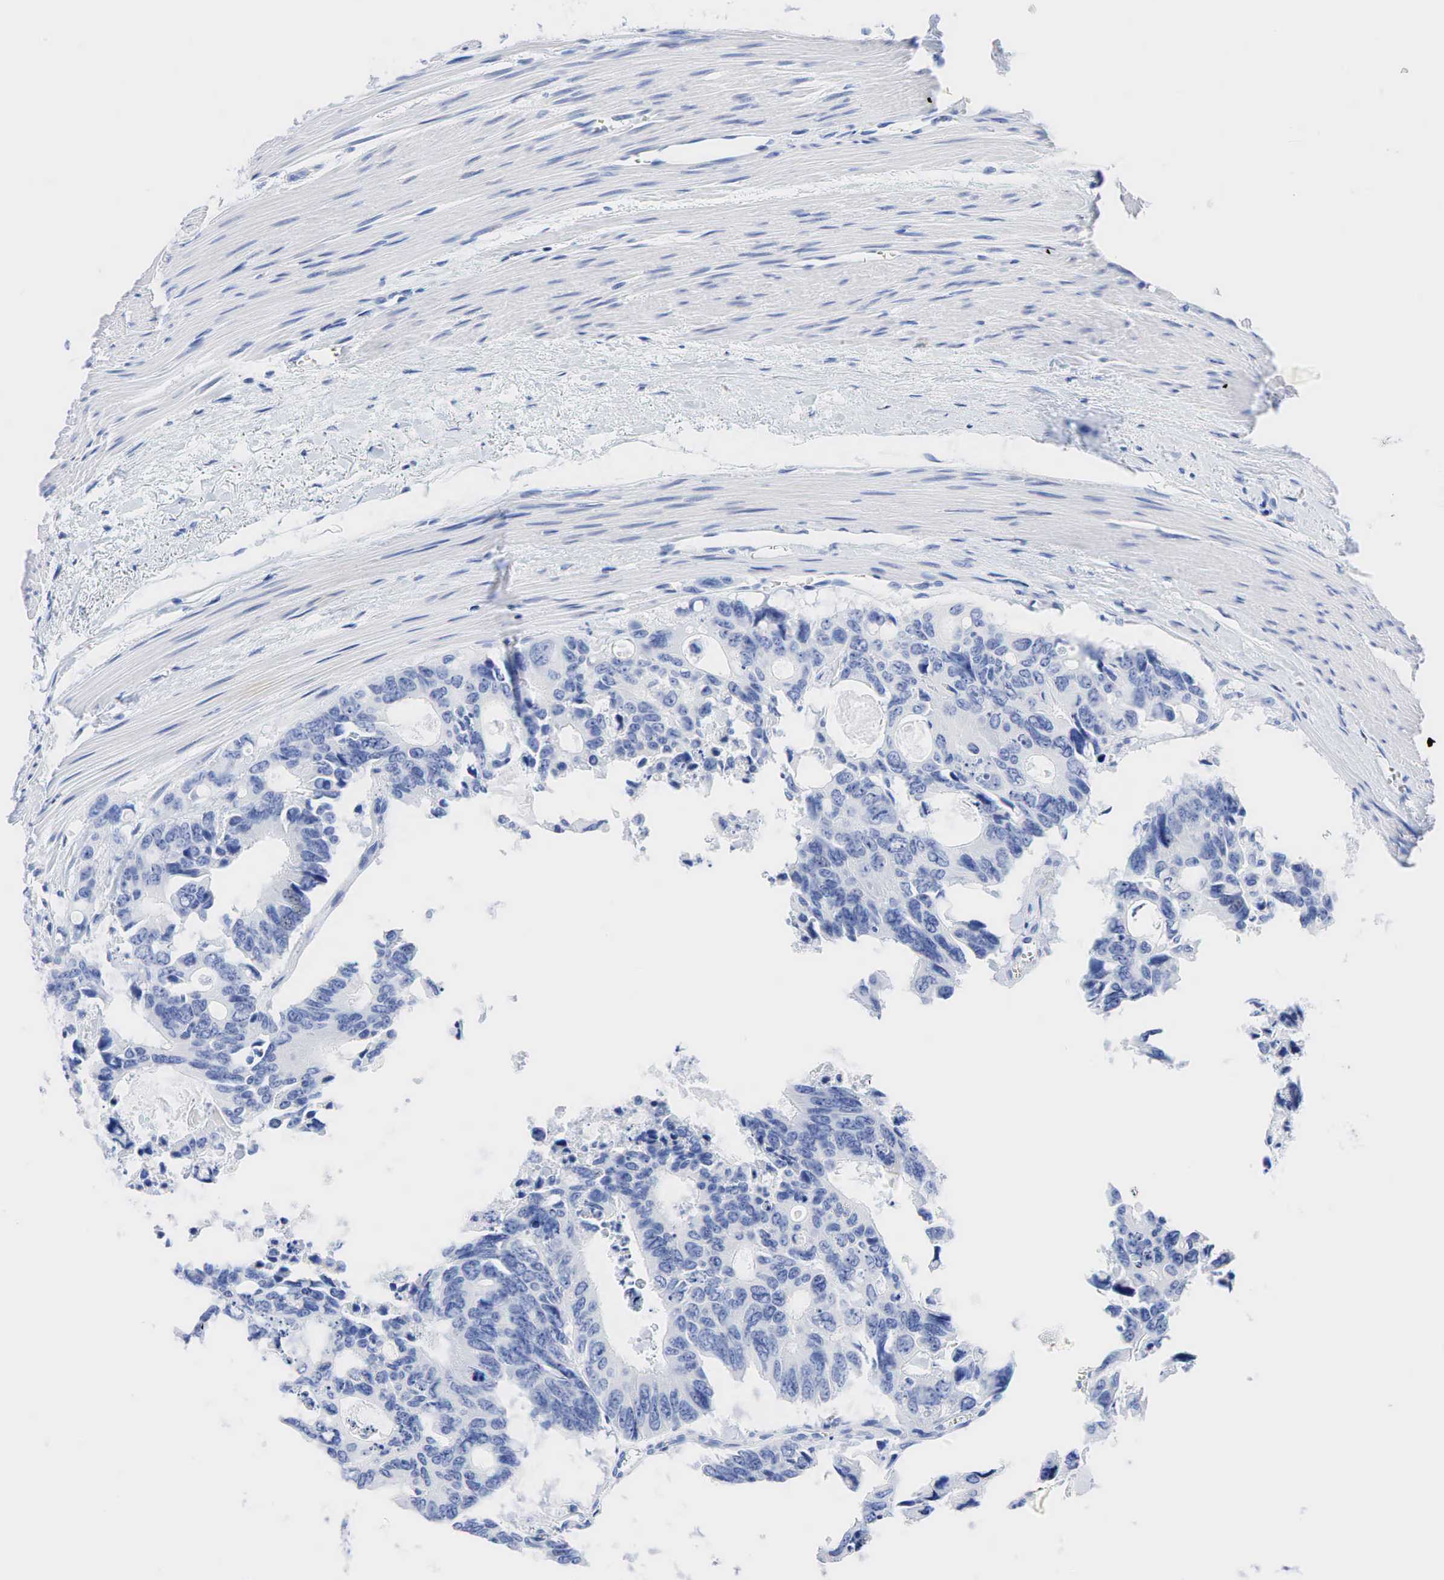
{"staining": {"intensity": "negative", "quantity": "none", "location": "none"}, "tissue": "colorectal cancer", "cell_type": "Tumor cells", "image_type": "cancer", "snomed": [{"axis": "morphology", "description": "Adenocarcinoma, NOS"}, {"axis": "topography", "description": "Rectum"}], "caption": "The image reveals no staining of tumor cells in adenocarcinoma (colorectal).", "gene": "NKX2-1", "patient": {"sex": "male", "age": 76}}